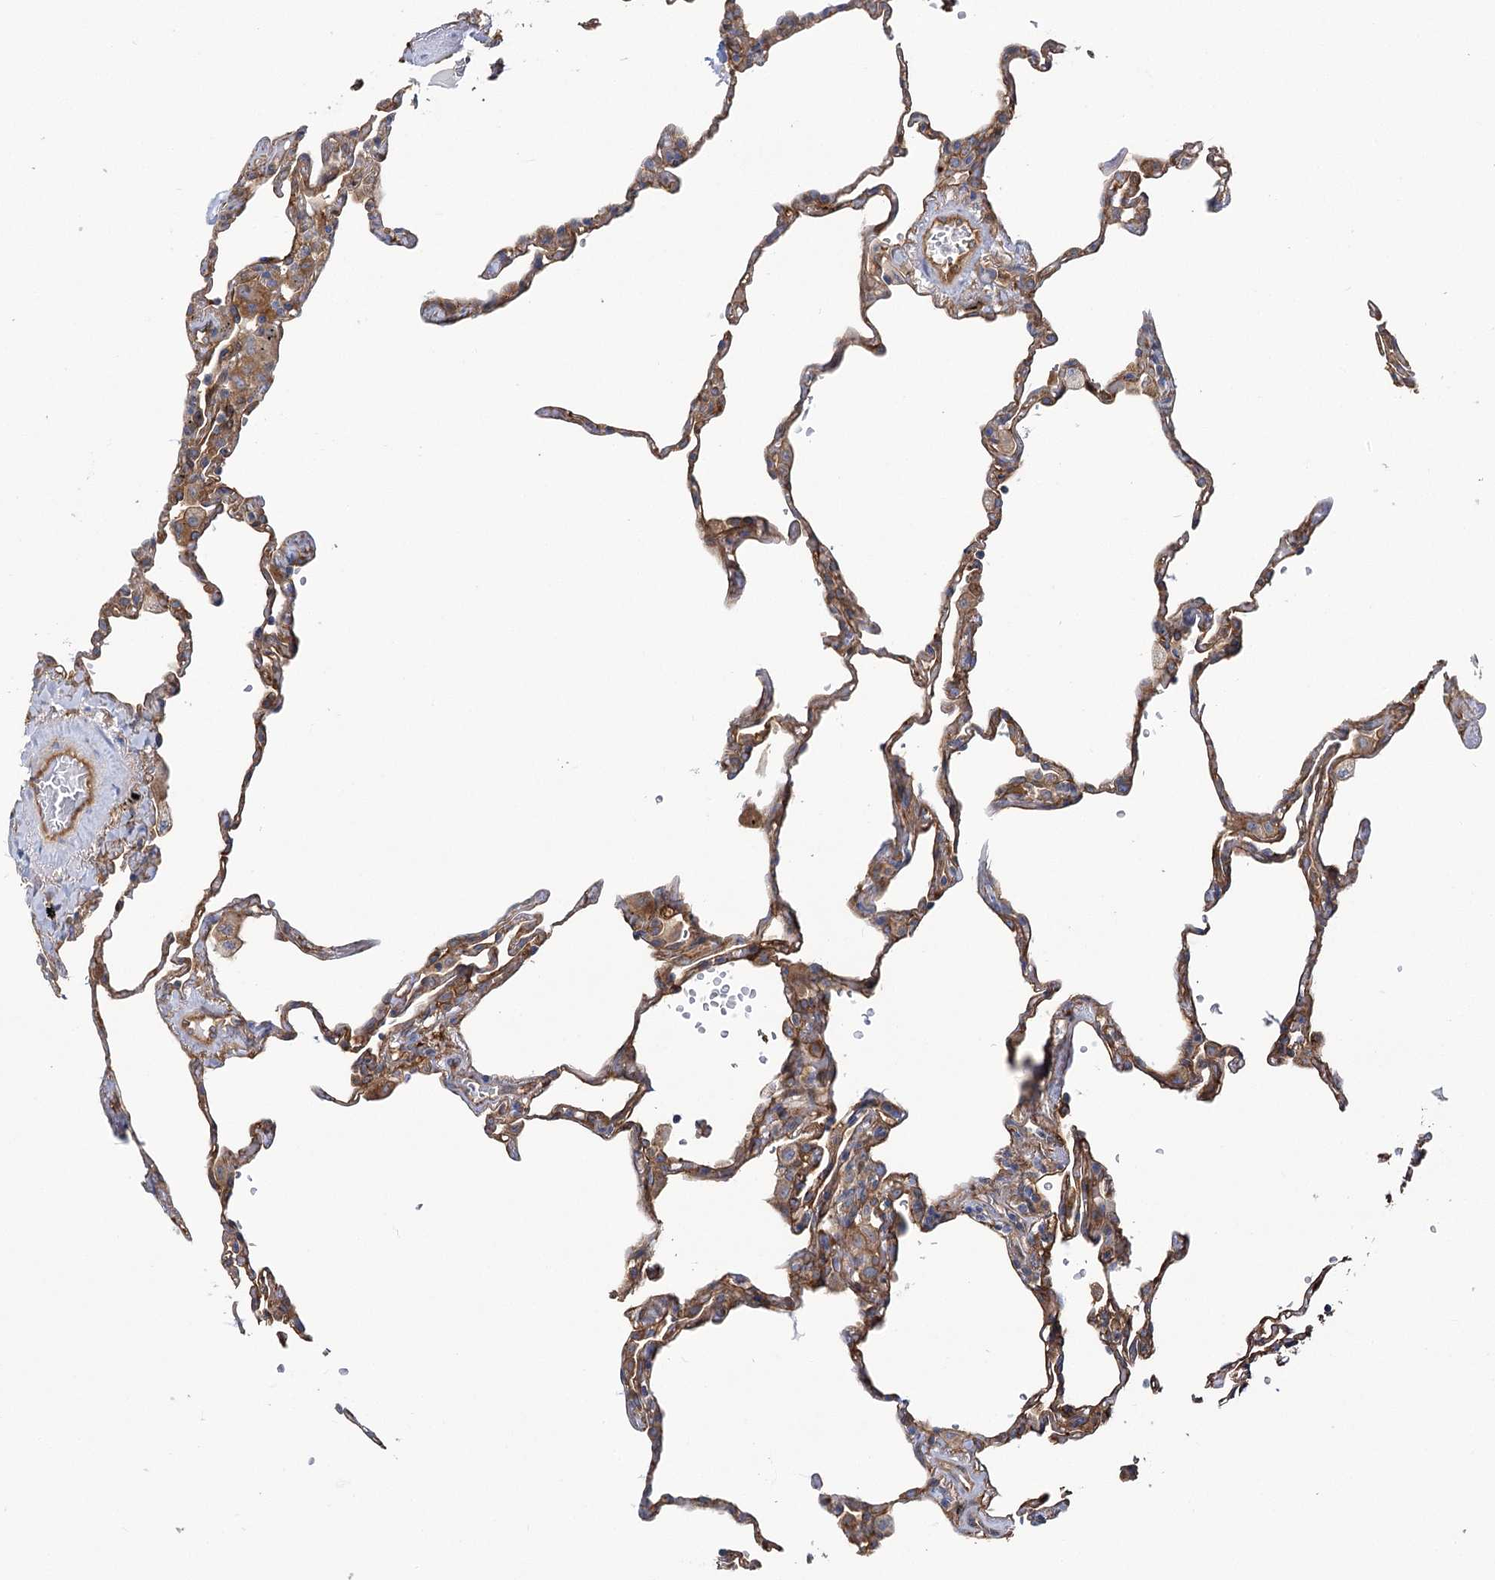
{"staining": {"intensity": "moderate", "quantity": ">75%", "location": "cytoplasmic/membranous"}, "tissue": "lung", "cell_type": "Alveolar cells", "image_type": "normal", "snomed": [{"axis": "morphology", "description": "Normal tissue, NOS"}, {"axis": "topography", "description": "Lung"}], "caption": "Immunohistochemistry (IHC) (DAB) staining of unremarkable human lung displays moderate cytoplasmic/membranous protein positivity in approximately >75% of alveolar cells.", "gene": "GUSB", "patient": {"sex": "male", "age": 59}}